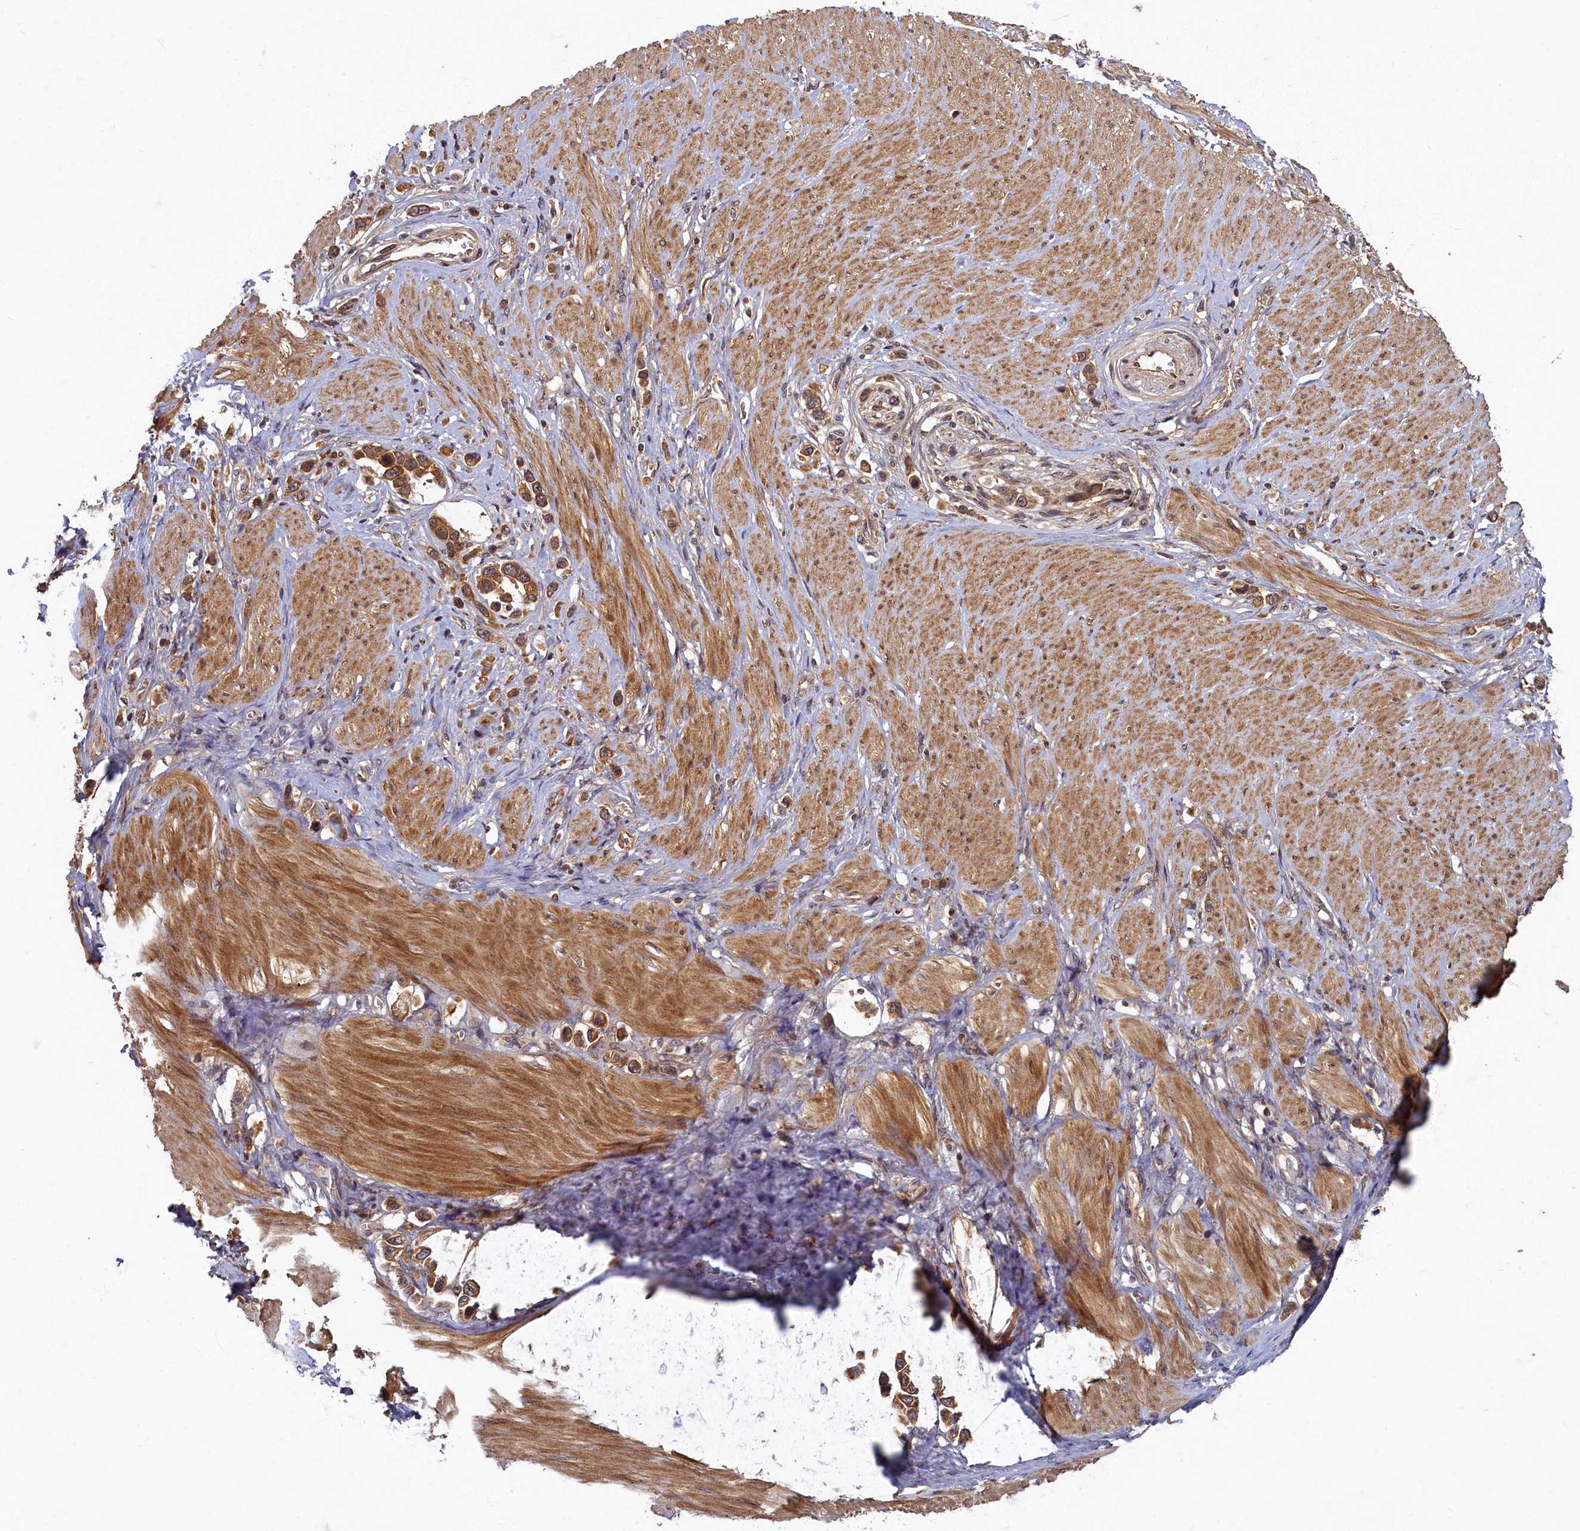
{"staining": {"intensity": "moderate", "quantity": ">75%", "location": "cytoplasmic/membranous"}, "tissue": "stomach cancer", "cell_type": "Tumor cells", "image_type": "cancer", "snomed": [{"axis": "morphology", "description": "Adenocarcinoma, NOS"}, {"axis": "topography", "description": "Stomach"}], "caption": "IHC histopathology image of human stomach cancer (adenocarcinoma) stained for a protein (brown), which shows medium levels of moderate cytoplasmic/membranous positivity in approximately >75% of tumor cells.", "gene": "BICD1", "patient": {"sex": "female", "age": 65}}